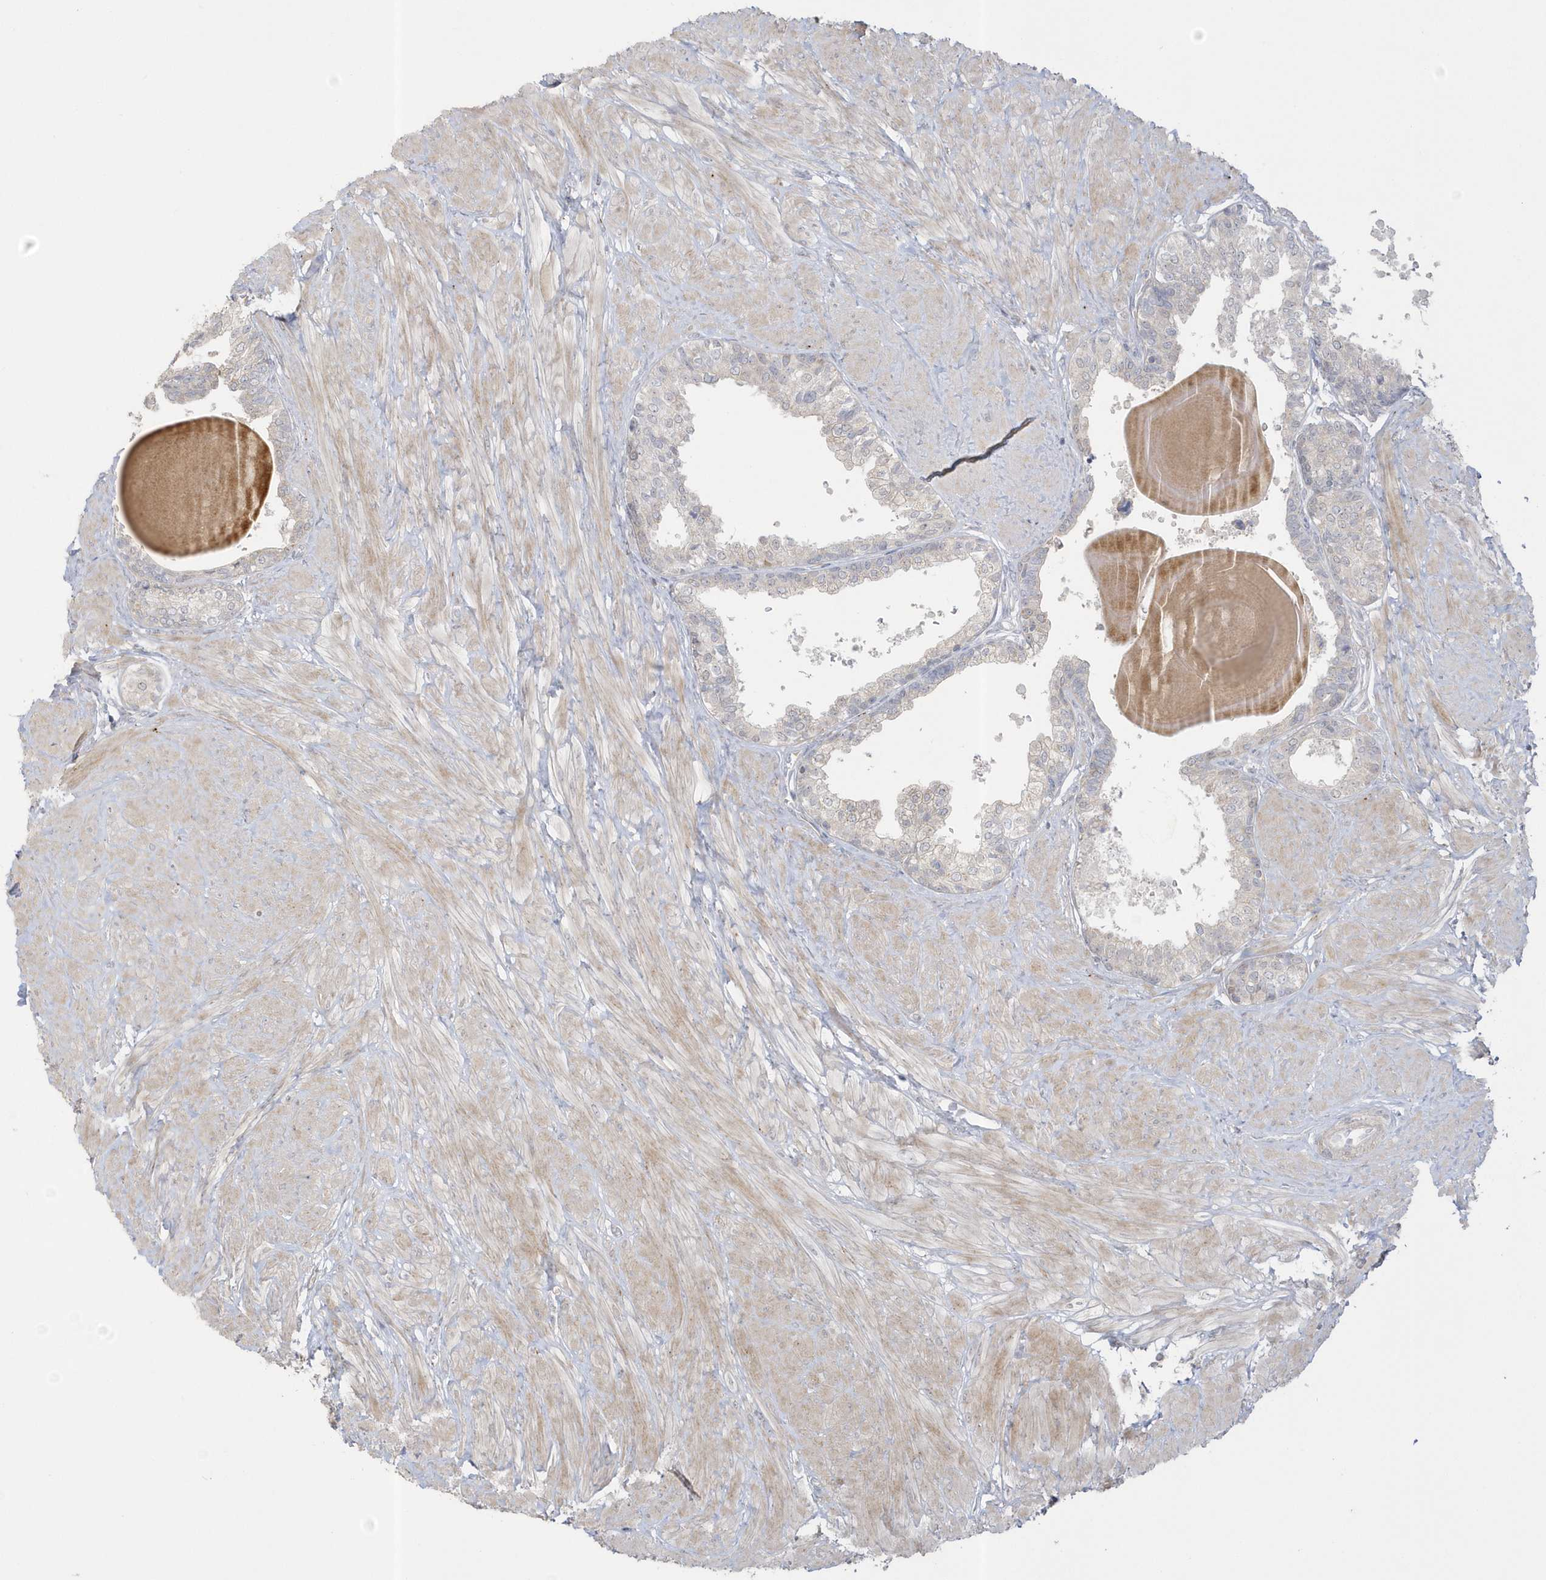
{"staining": {"intensity": "weak", "quantity": "25%-75%", "location": "cytoplasmic/membranous"}, "tissue": "prostate", "cell_type": "Glandular cells", "image_type": "normal", "snomed": [{"axis": "morphology", "description": "Normal tissue, NOS"}, {"axis": "topography", "description": "Prostate"}], "caption": "IHC of unremarkable prostate shows low levels of weak cytoplasmic/membranous expression in about 25%-75% of glandular cells. Nuclei are stained in blue.", "gene": "NAF1", "patient": {"sex": "male", "age": 48}}